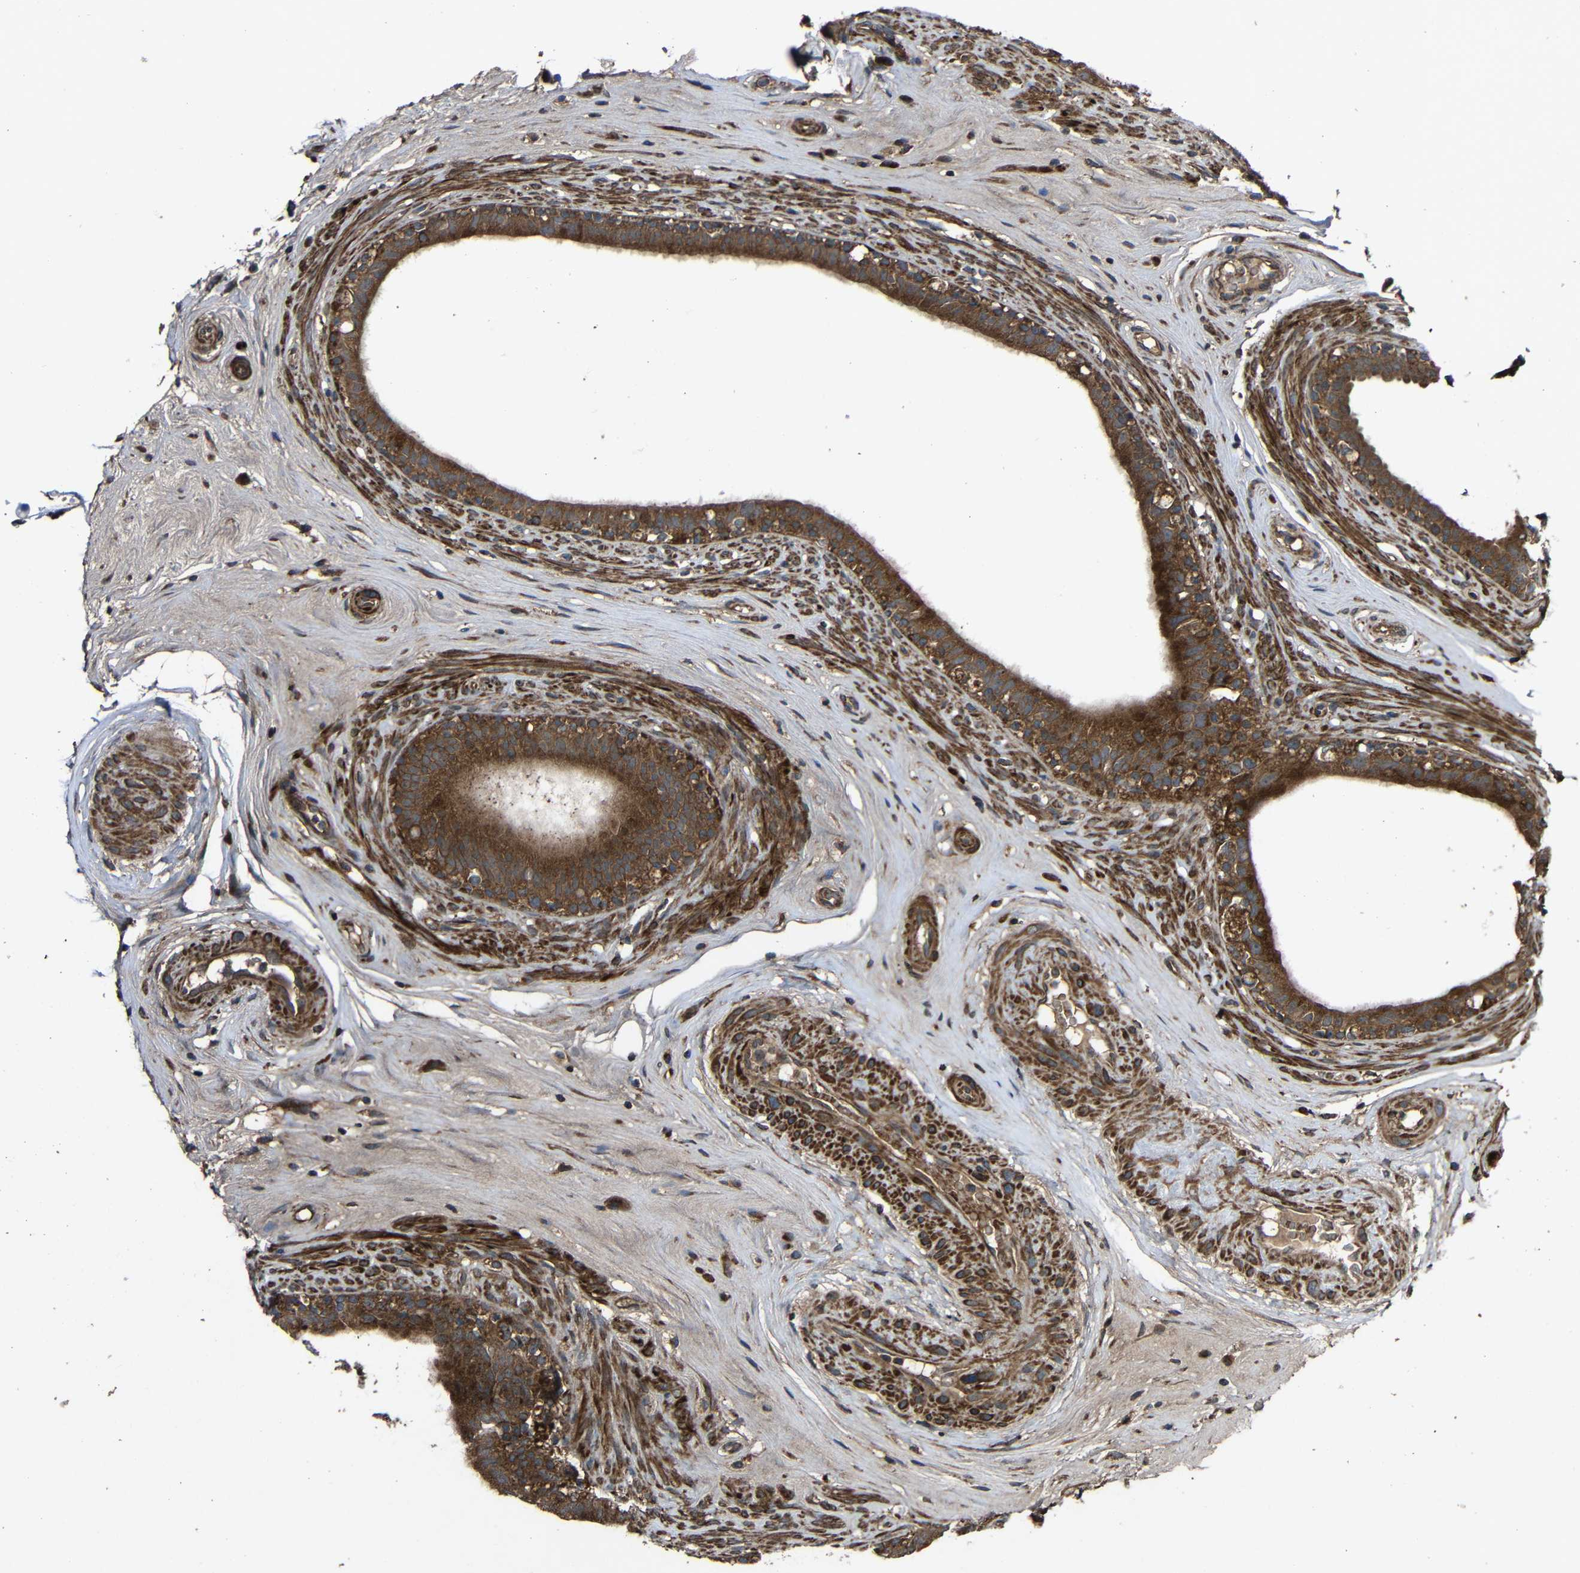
{"staining": {"intensity": "strong", "quantity": ">75%", "location": "cytoplasmic/membranous"}, "tissue": "epididymis", "cell_type": "Glandular cells", "image_type": "normal", "snomed": [{"axis": "morphology", "description": "Normal tissue, NOS"}, {"axis": "morphology", "description": "Inflammation, NOS"}, {"axis": "topography", "description": "Epididymis"}], "caption": "Protein analysis of benign epididymis reveals strong cytoplasmic/membranous positivity in approximately >75% of glandular cells. (DAB = brown stain, brightfield microscopy at high magnification).", "gene": "C1GALT1", "patient": {"sex": "male", "age": 84}}